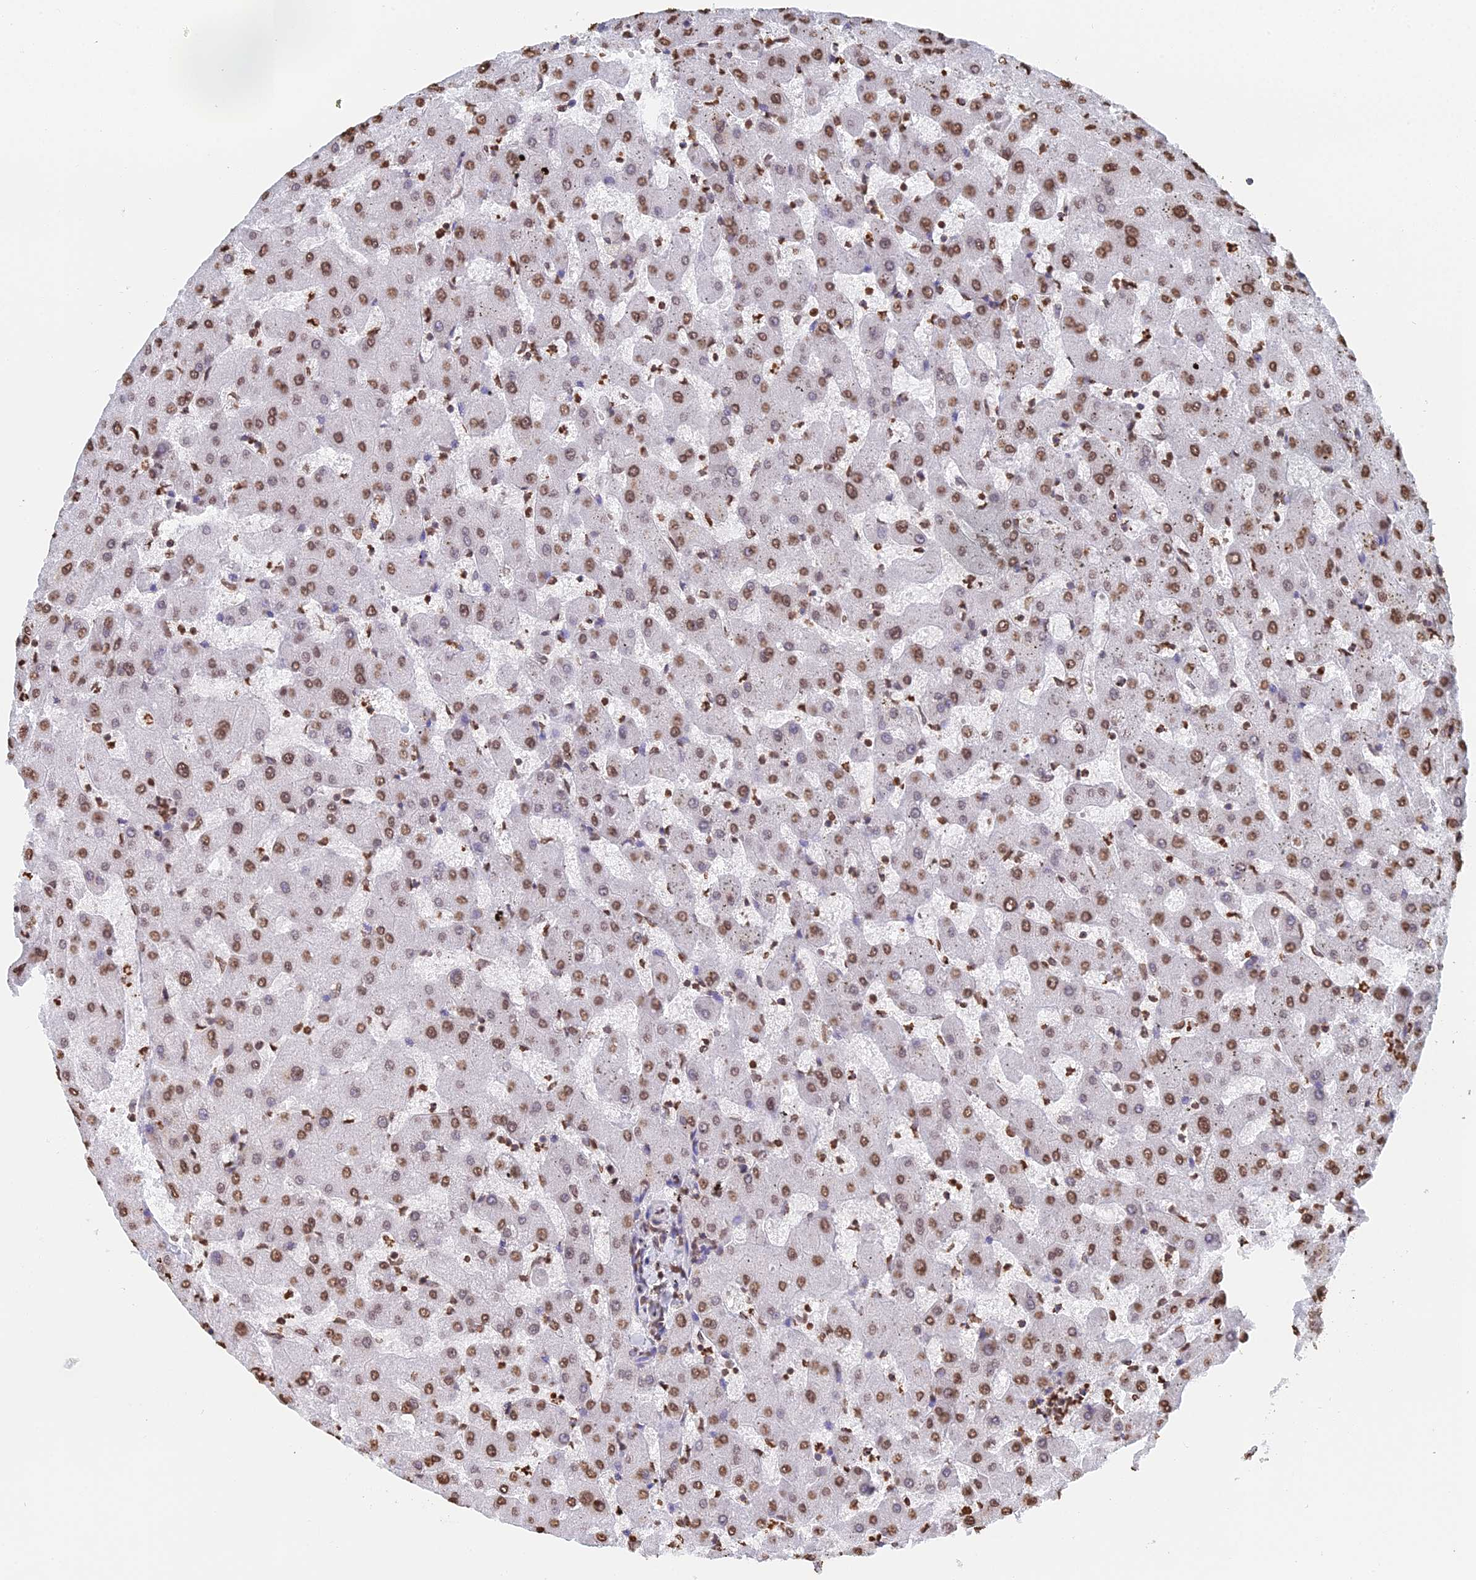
{"staining": {"intensity": "weak", "quantity": ">75%", "location": "nuclear"}, "tissue": "liver", "cell_type": "Cholangiocytes", "image_type": "normal", "snomed": [{"axis": "morphology", "description": "Normal tissue, NOS"}, {"axis": "topography", "description": "Liver"}], "caption": "Liver stained with a brown dye demonstrates weak nuclear positive staining in about >75% of cholangiocytes.", "gene": "GBP3", "patient": {"sex": "female", "age": 63}}